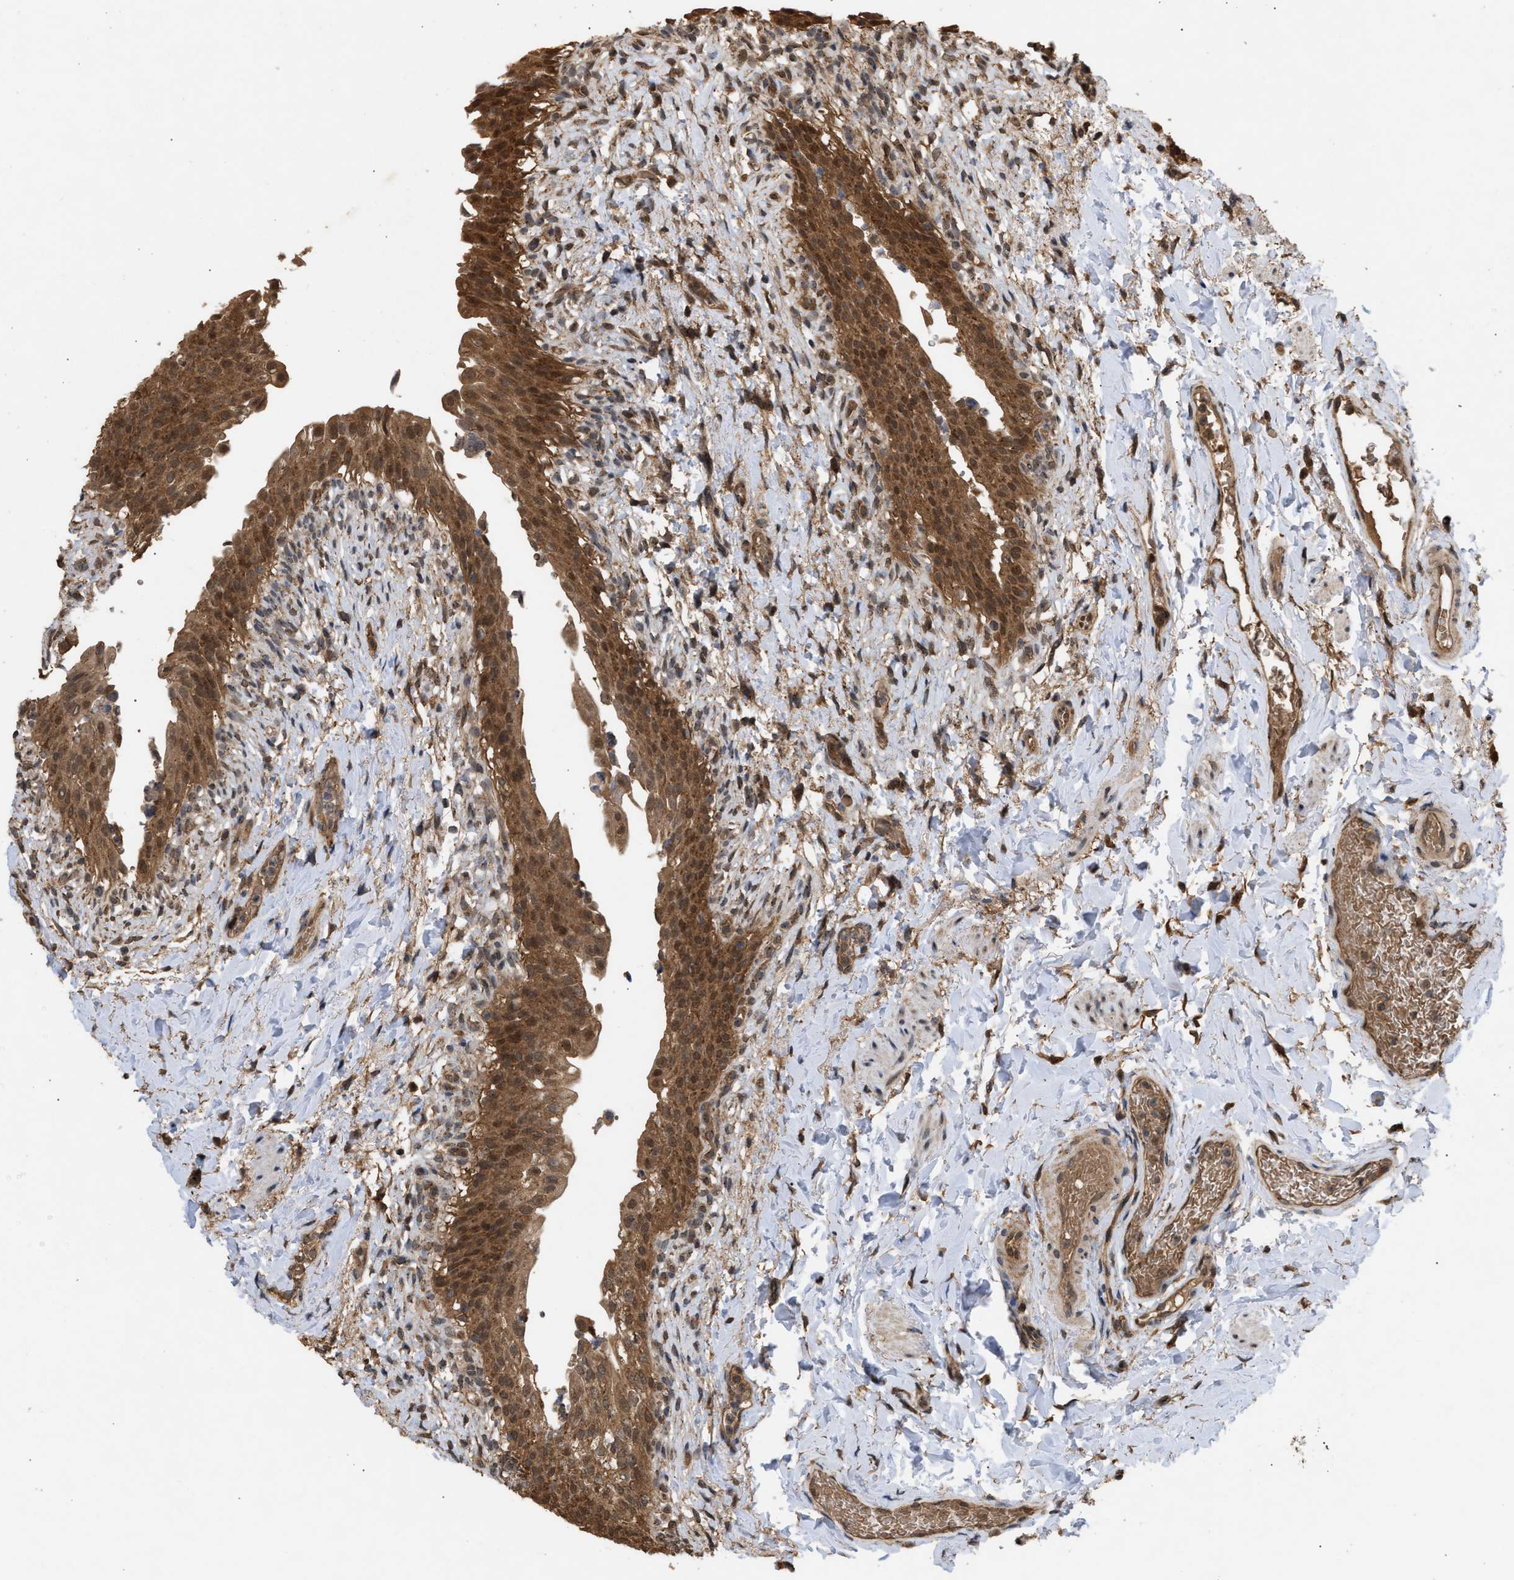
{"staining": {"intensity": "strong", "quantity": ">75%", "location": "cytoplasmic/membranous,nuclear"}, "tissue": "urinary bladder", "cell_type": "Urothelial cells", "image_type": "normal", "snomed": [{"axis": "morphology", "description": "Normal tissue, NOS"}, {"axis": "topography", "description": "Urinary bladder"}], "caption": "The histopathology image reveals staining of unremarkable urinary bladder, revealing strong cytoplasmic/membranous,nuclear protein positivity (brown color) within urothelial cells. (Brightfield microscopy of DAB IHC at high magnification).", "gene": "FITM1", "patient": {"sex": "female", "age": 60}}